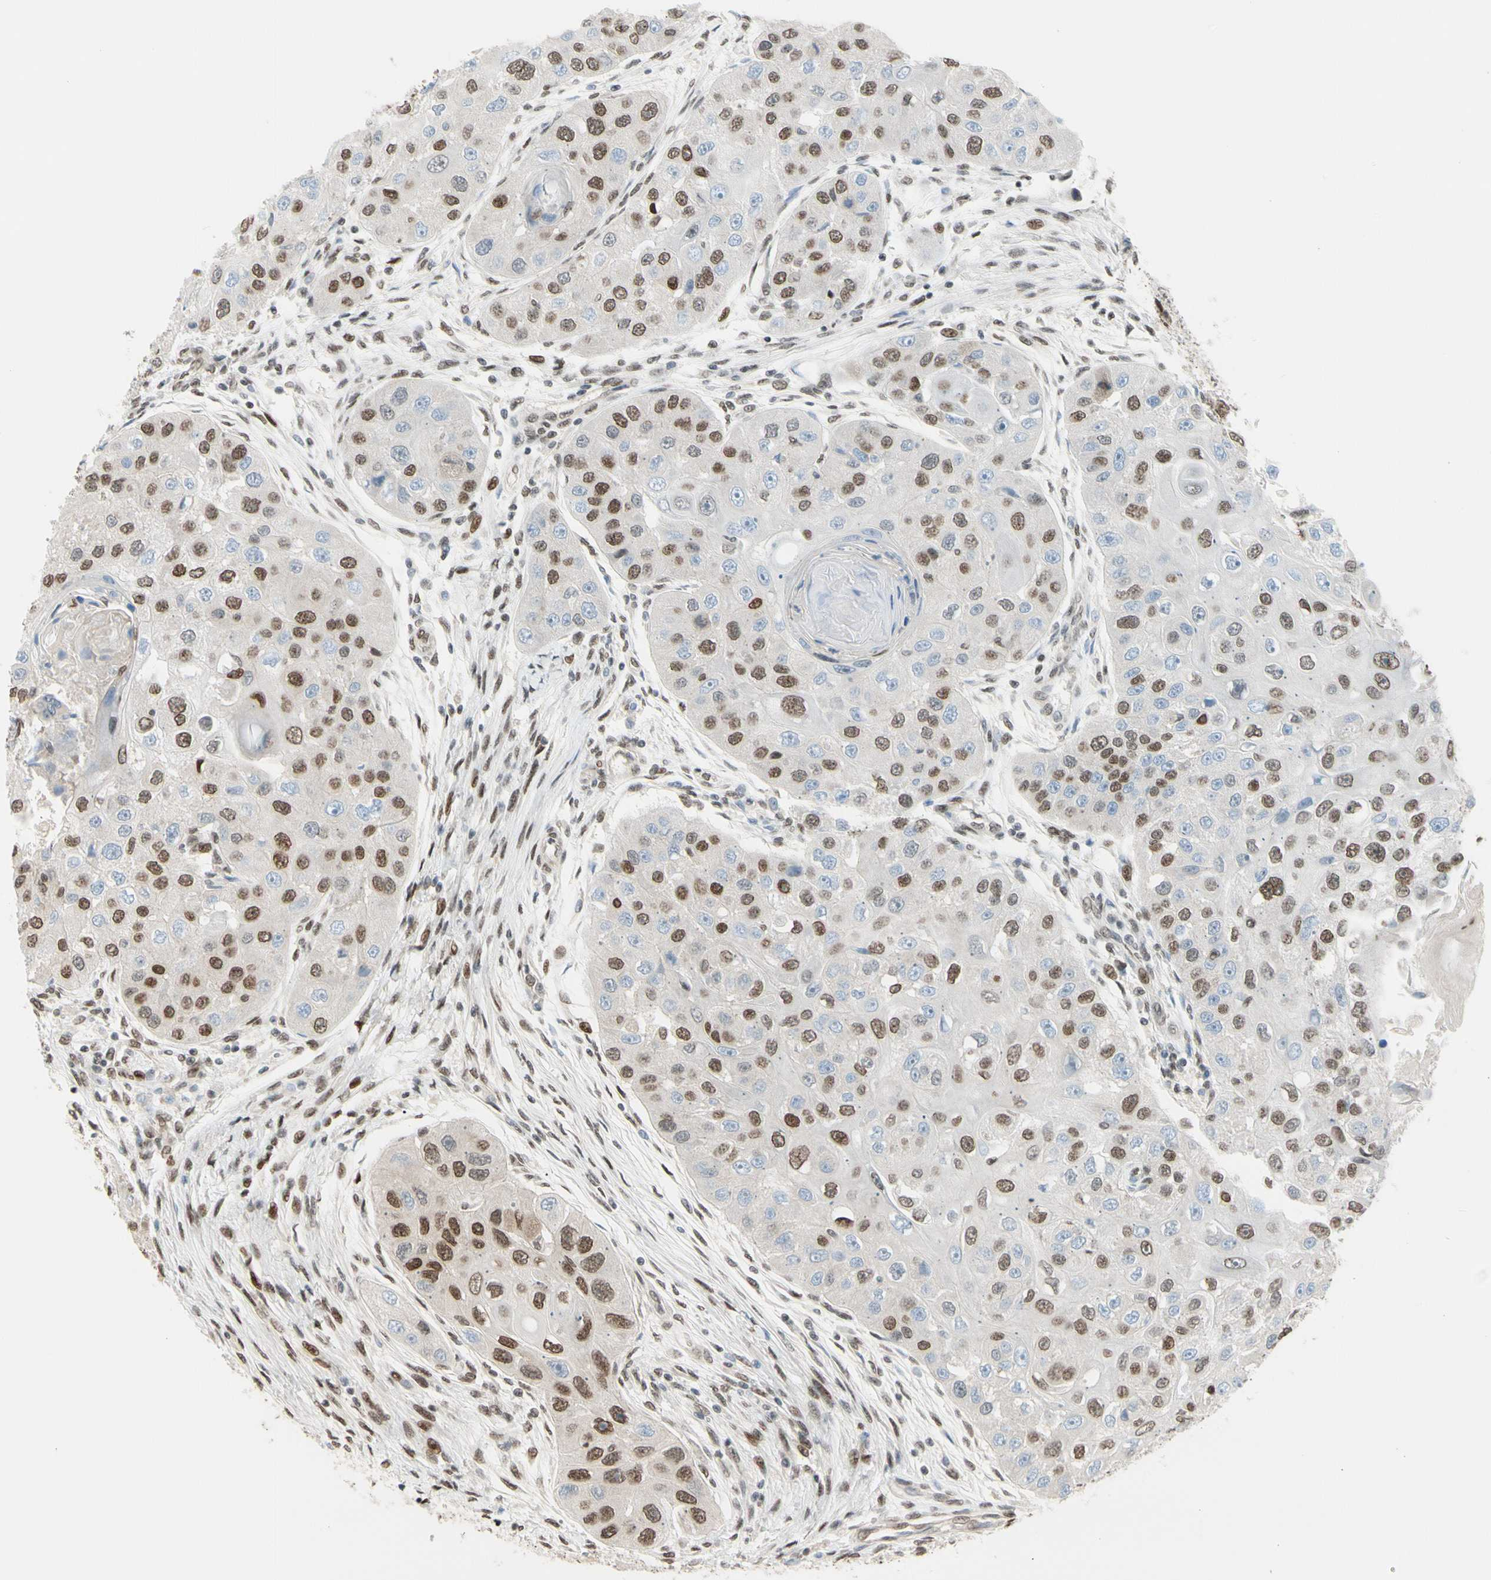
{"staining": {"intensity": "moderate", "quantity": "25%-75%", "location": "nuclear"}, "tissue": "head and neck cancer", "cell_type": "Tumor cells", "image_type": "cancer", "snomed": [{"axis": "morphology", "description": "Normal tissue, NOS"}, {"axis": "morphology", "description": "Squamous cell carcinoma, NOS"}, {"axis": "topography", "description": "Skeletal muscle"}, {"axis": "topography", "description": "Head-Neck"}], "caption": "An image of human head and neck cancer stained for a protein demonstrates moderate nuclear brown staining in tumor cells.", "gene": "SUFU", "patient": {"sex": "male", "age": 51}}